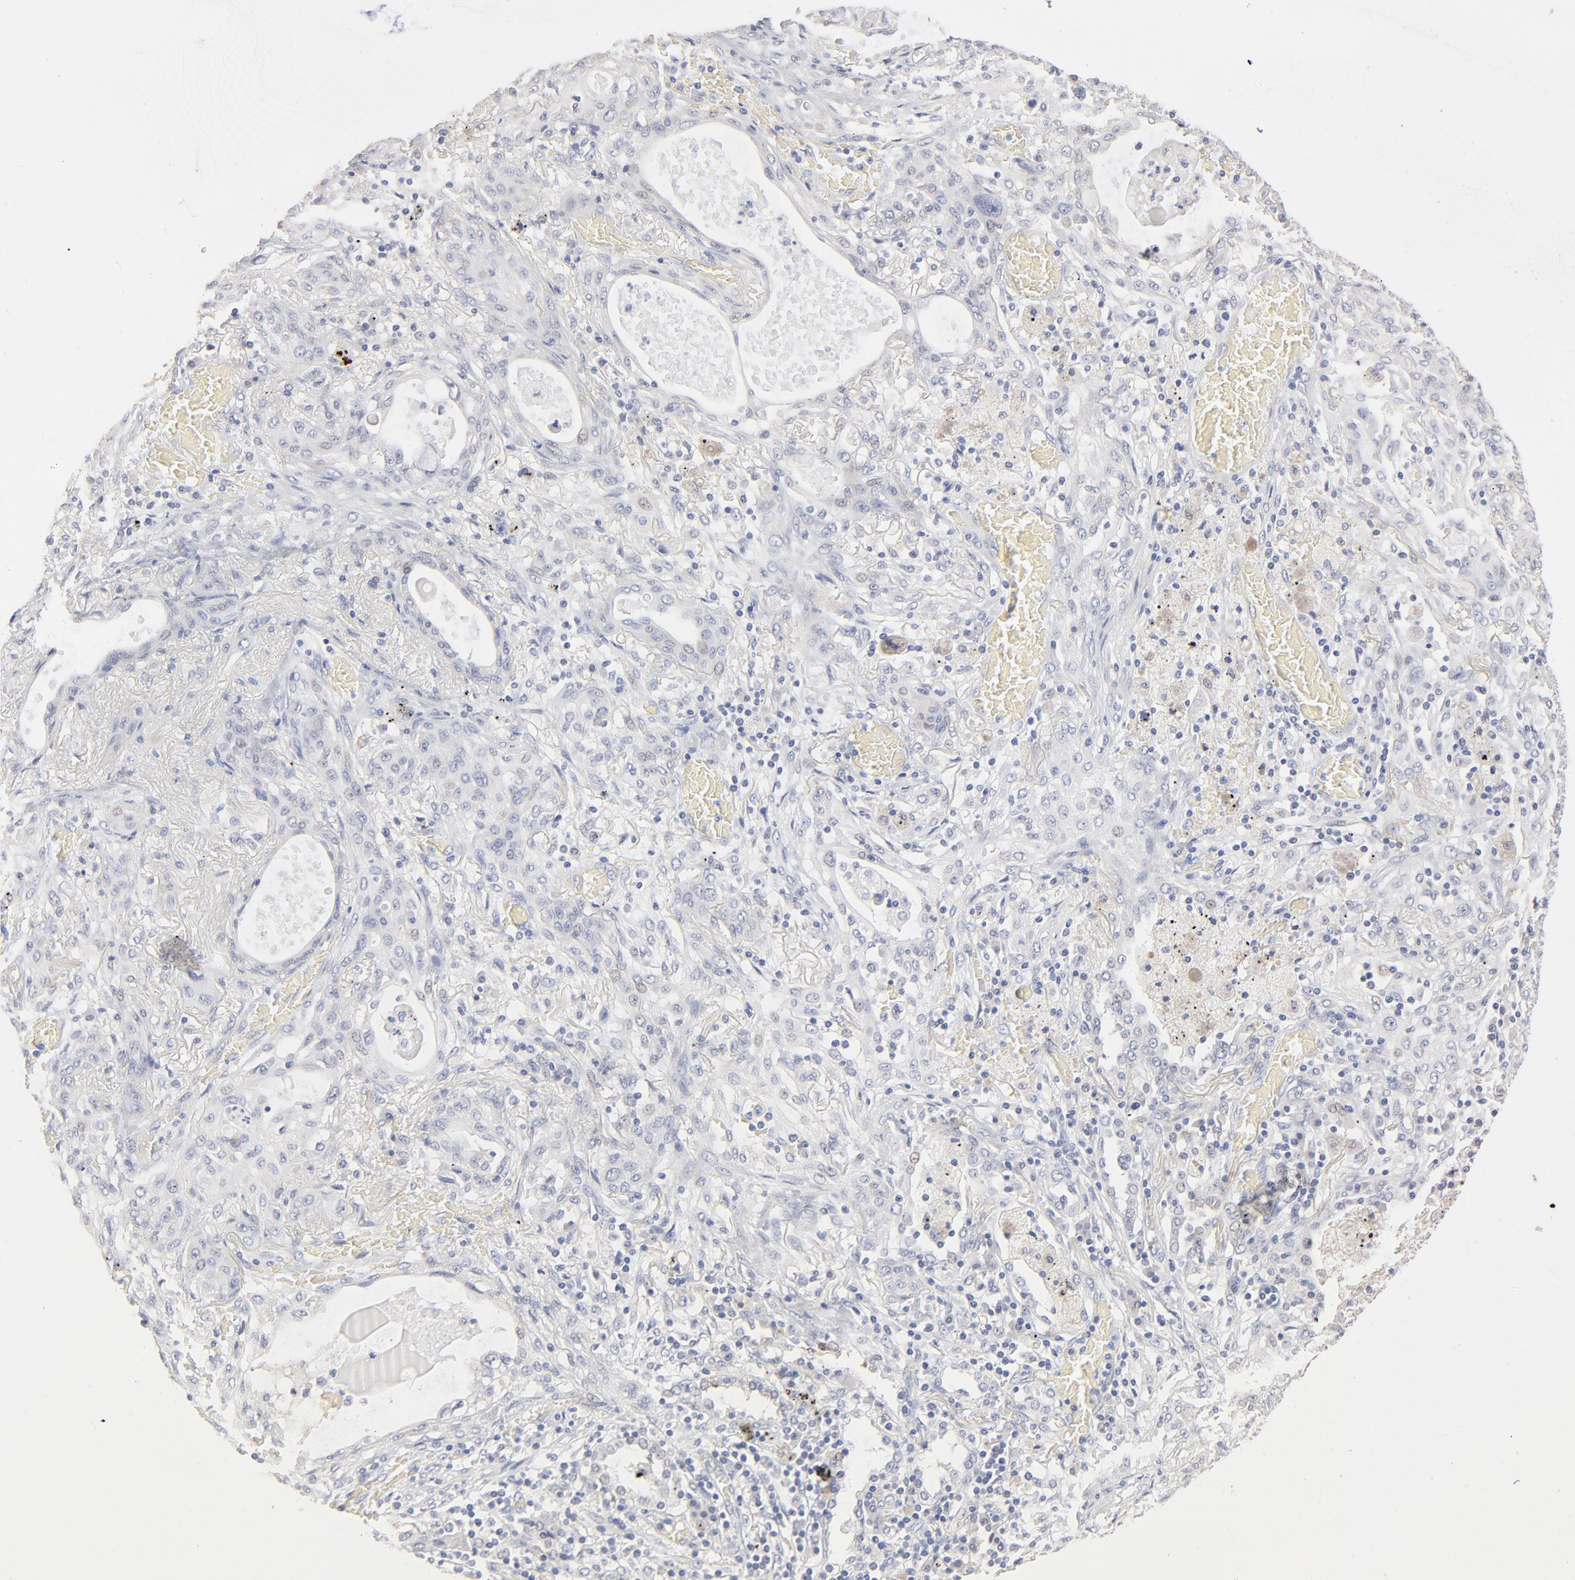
{"staining": {"intensity": "negative", "quantity": "none", "location": "none"}, "tissue": "lung cancer", "cell_type": "Tumor cells", "image_type": "cancer", "snomed": [{"axis": "morphology", "description": "Squamous cell carcinoma, NOS"}, {"axis": "topography", "description": "Lung"}], "caption": "Tumor cells show no significant protein positivity in squamous cell carcinoma (lung).", "gene": "DNAL4", "patient": {"sex": "female", "age": 47}}